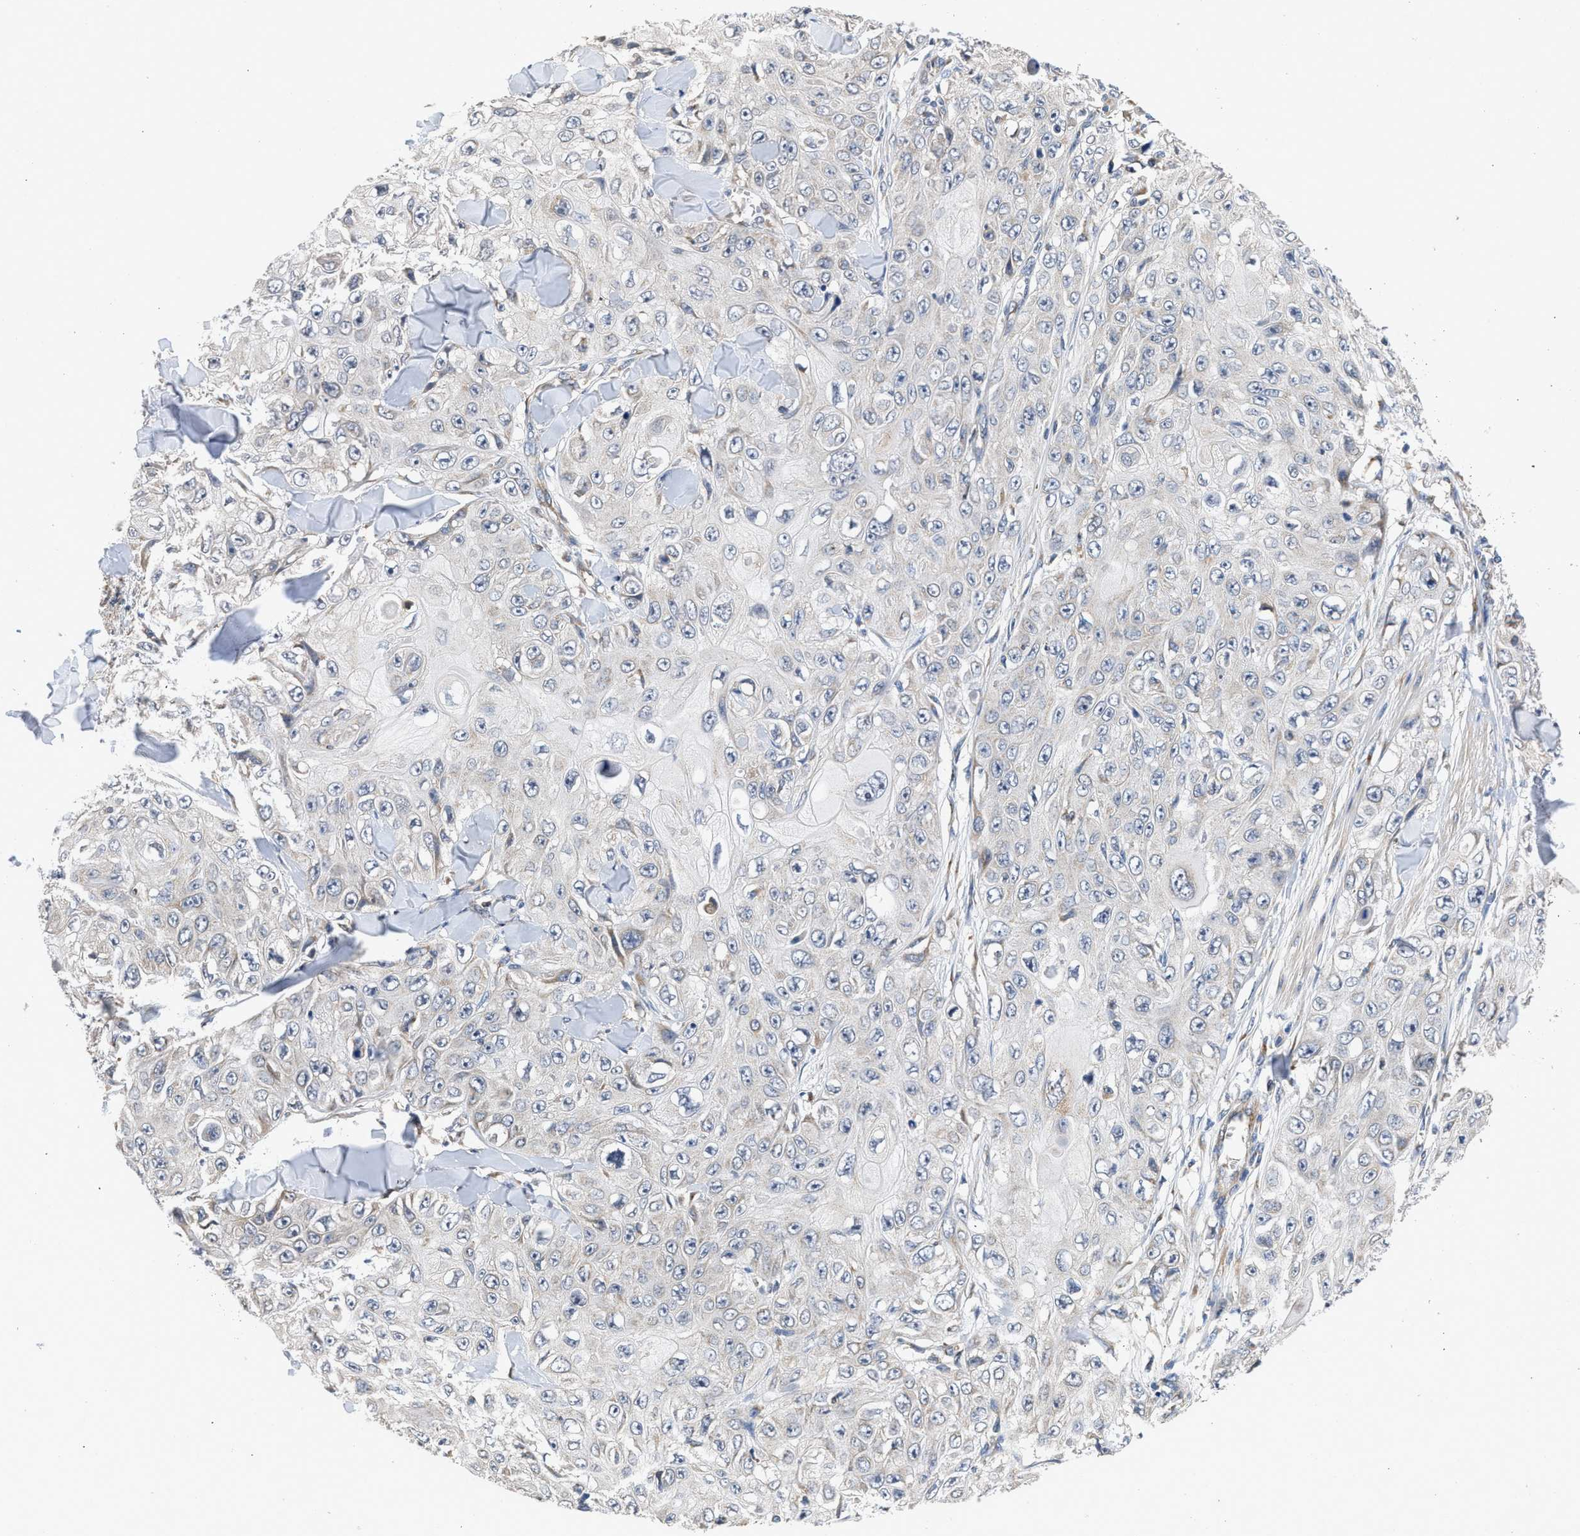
{"staining": {"intensity": "negative", "quantity": "none", "location": "none"}, "tissue": "skin cancer", "cell_type": "Tumor cells", "image_type": "cancer", "snomed": [{"axis": "morphology", "description": "Squamous cell carcinoma, NOS"}, {"axis": "topography", "description": "Skin"}], "caption": "Tumor cells are negative for brown protein staining in squamous cell carcinoma (skin).", "gene": "PIM1", "patient": {"sex": "male", "age": 86}}